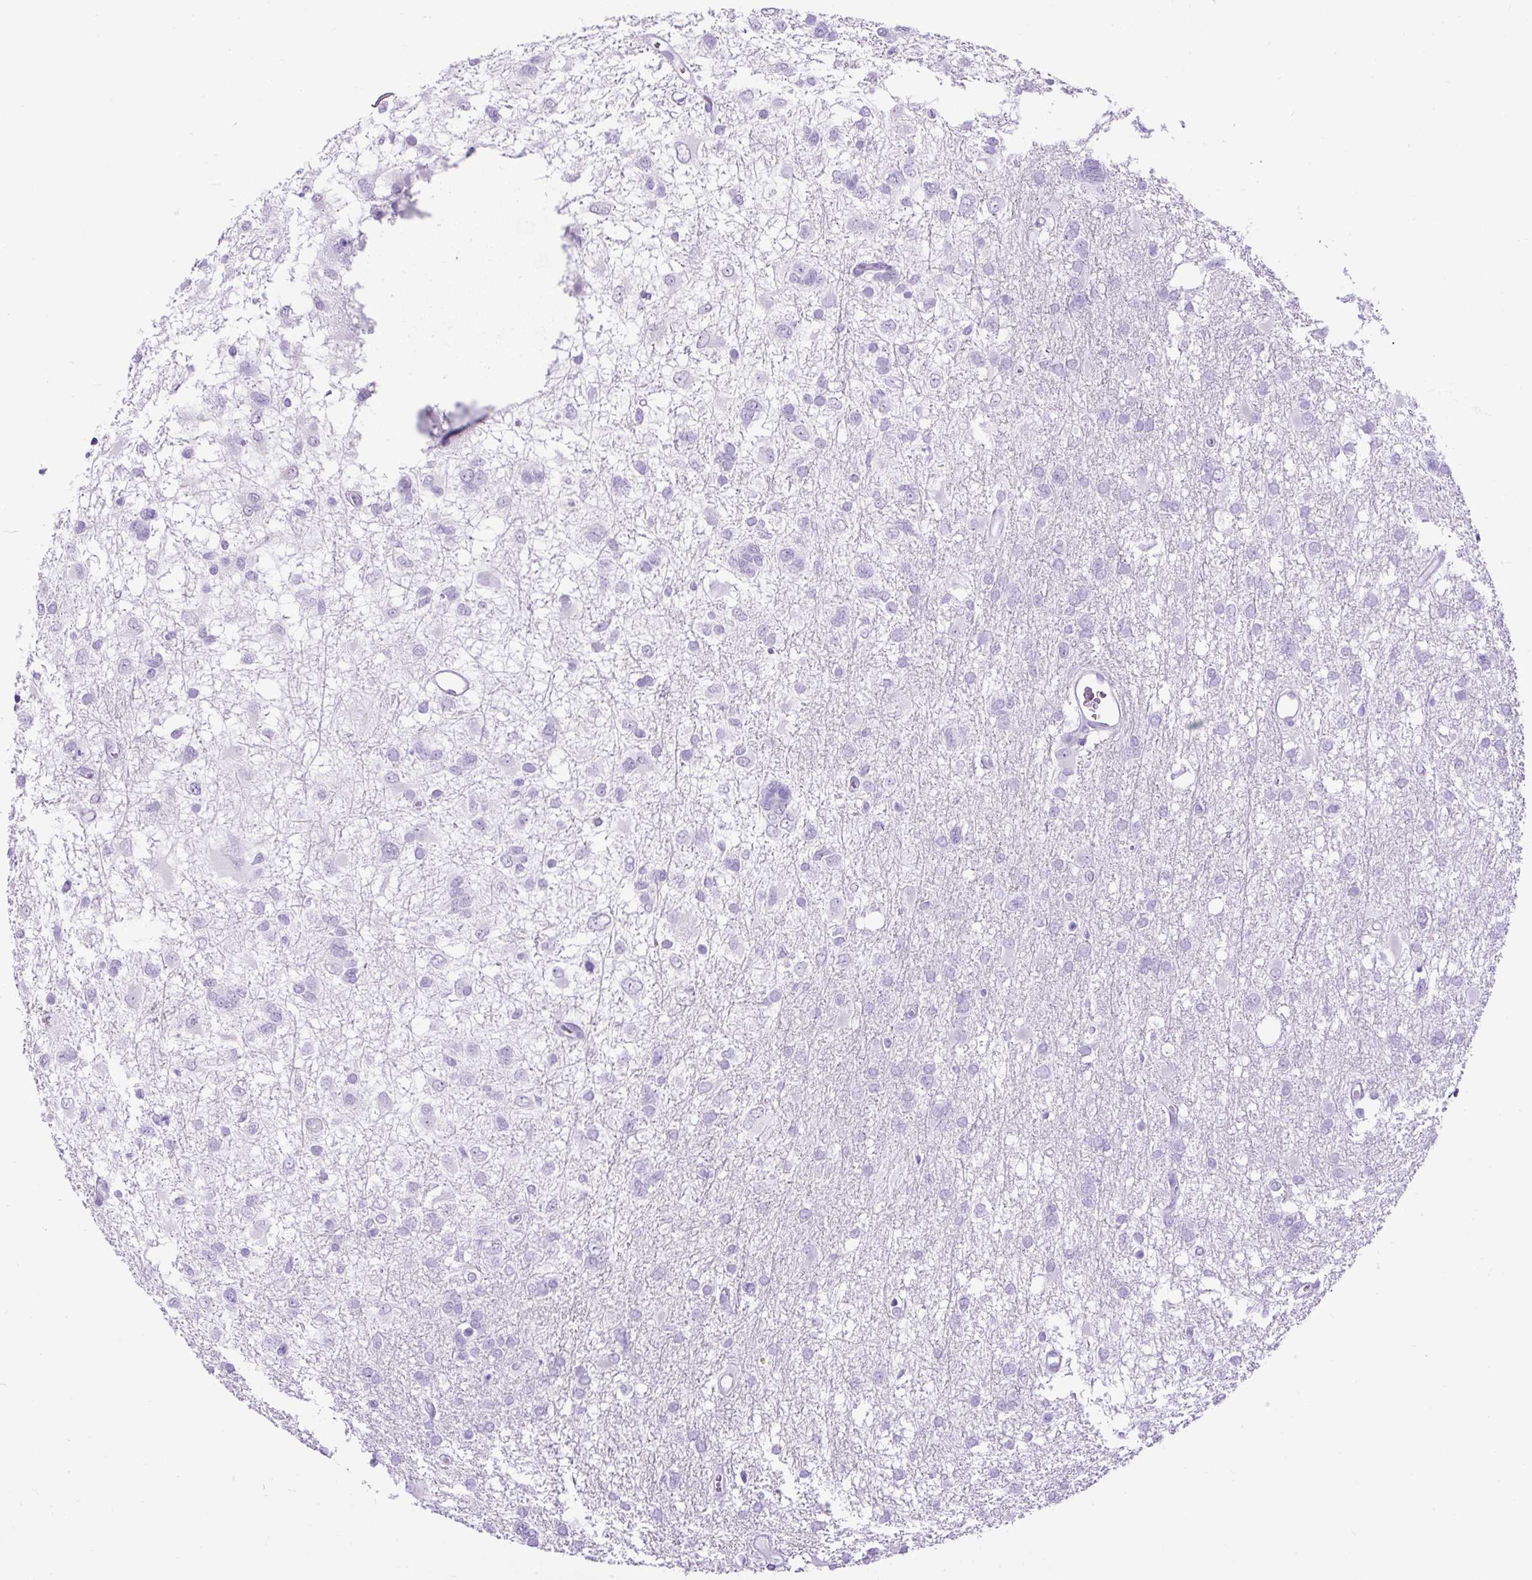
{"staining": {"intensity": "negative", "quantity": "none", "location": "none"}, "tissue": "glioma", "cell_type": "Tumor cells", "image_type": "cancer", "snomed": [{"axis": "morphology", "description": "Glioma, malignant, High grade"}, {"axis": "topography", "description": "Brain"}], "caption": "Immunohistochemical staining of glioma demonstrates no significant staining in tumor cells. The staining is performed using DAB brown chromogen with nuclei counter-stained in using hematoxylin.", "gene": "UPP1", "patient": {"sex": "male", "age": 61}}